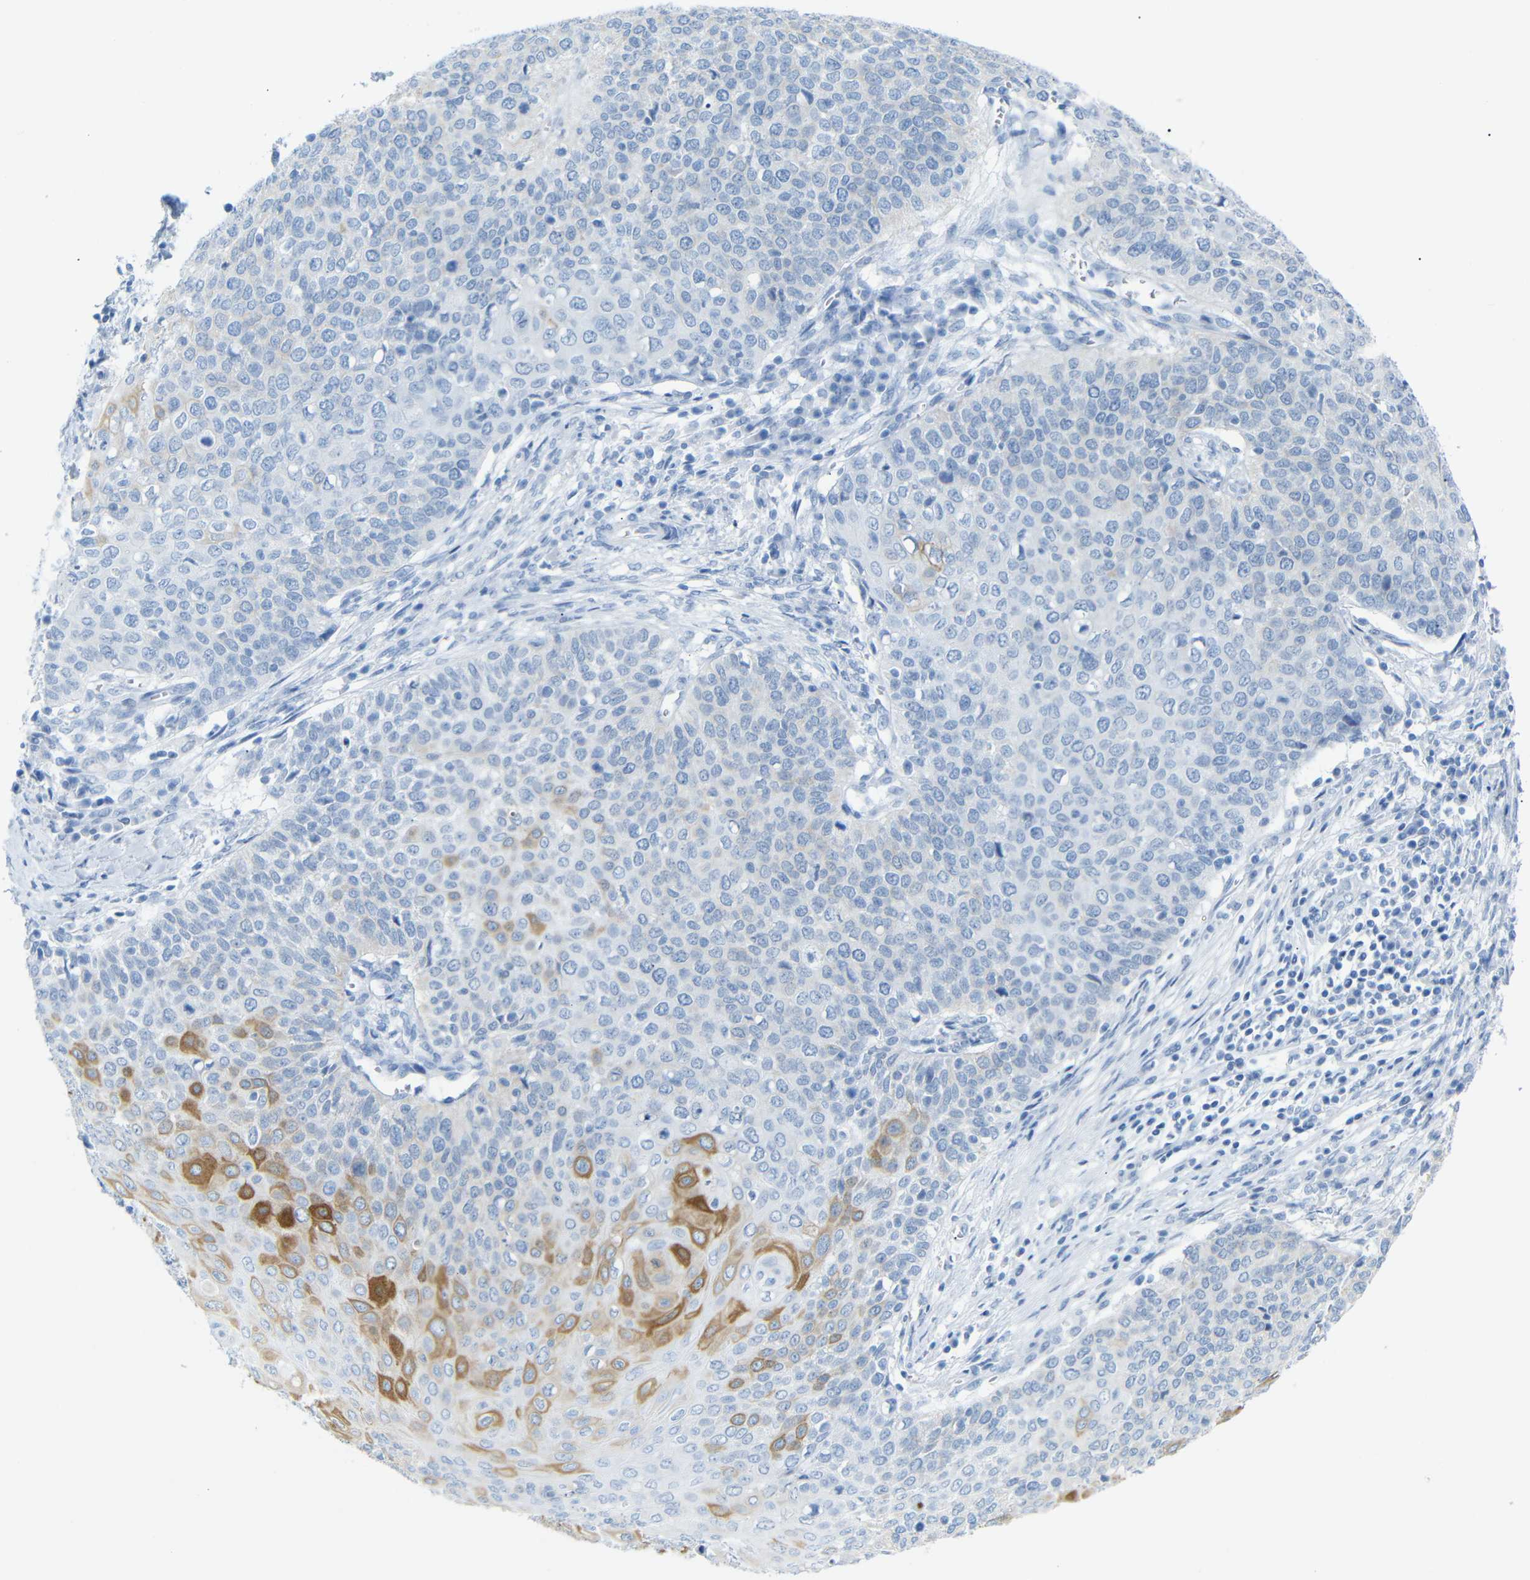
{"staining": {"intensity": "moderate", "quantity": "<25%", "location": "cytoplasmic/membranous"}, "tissue": "cervical cancer", "cell_type": "Tumor cells", "image_type": "cancer", "snomed": [{"axis": "morphology", "description": "Squamous cell carcinoma, NOS"}, {"axis": "topography", "description": "Cervix"}], "caption": "This is a histology image of immunohistochemistry (IHC) staining of cervical cancer, which shows moderate staining in the cytoplasmic/membranous of tumor cells.", "gene": "DYNAP", "patient": {"sex": "female", "age": 39}}